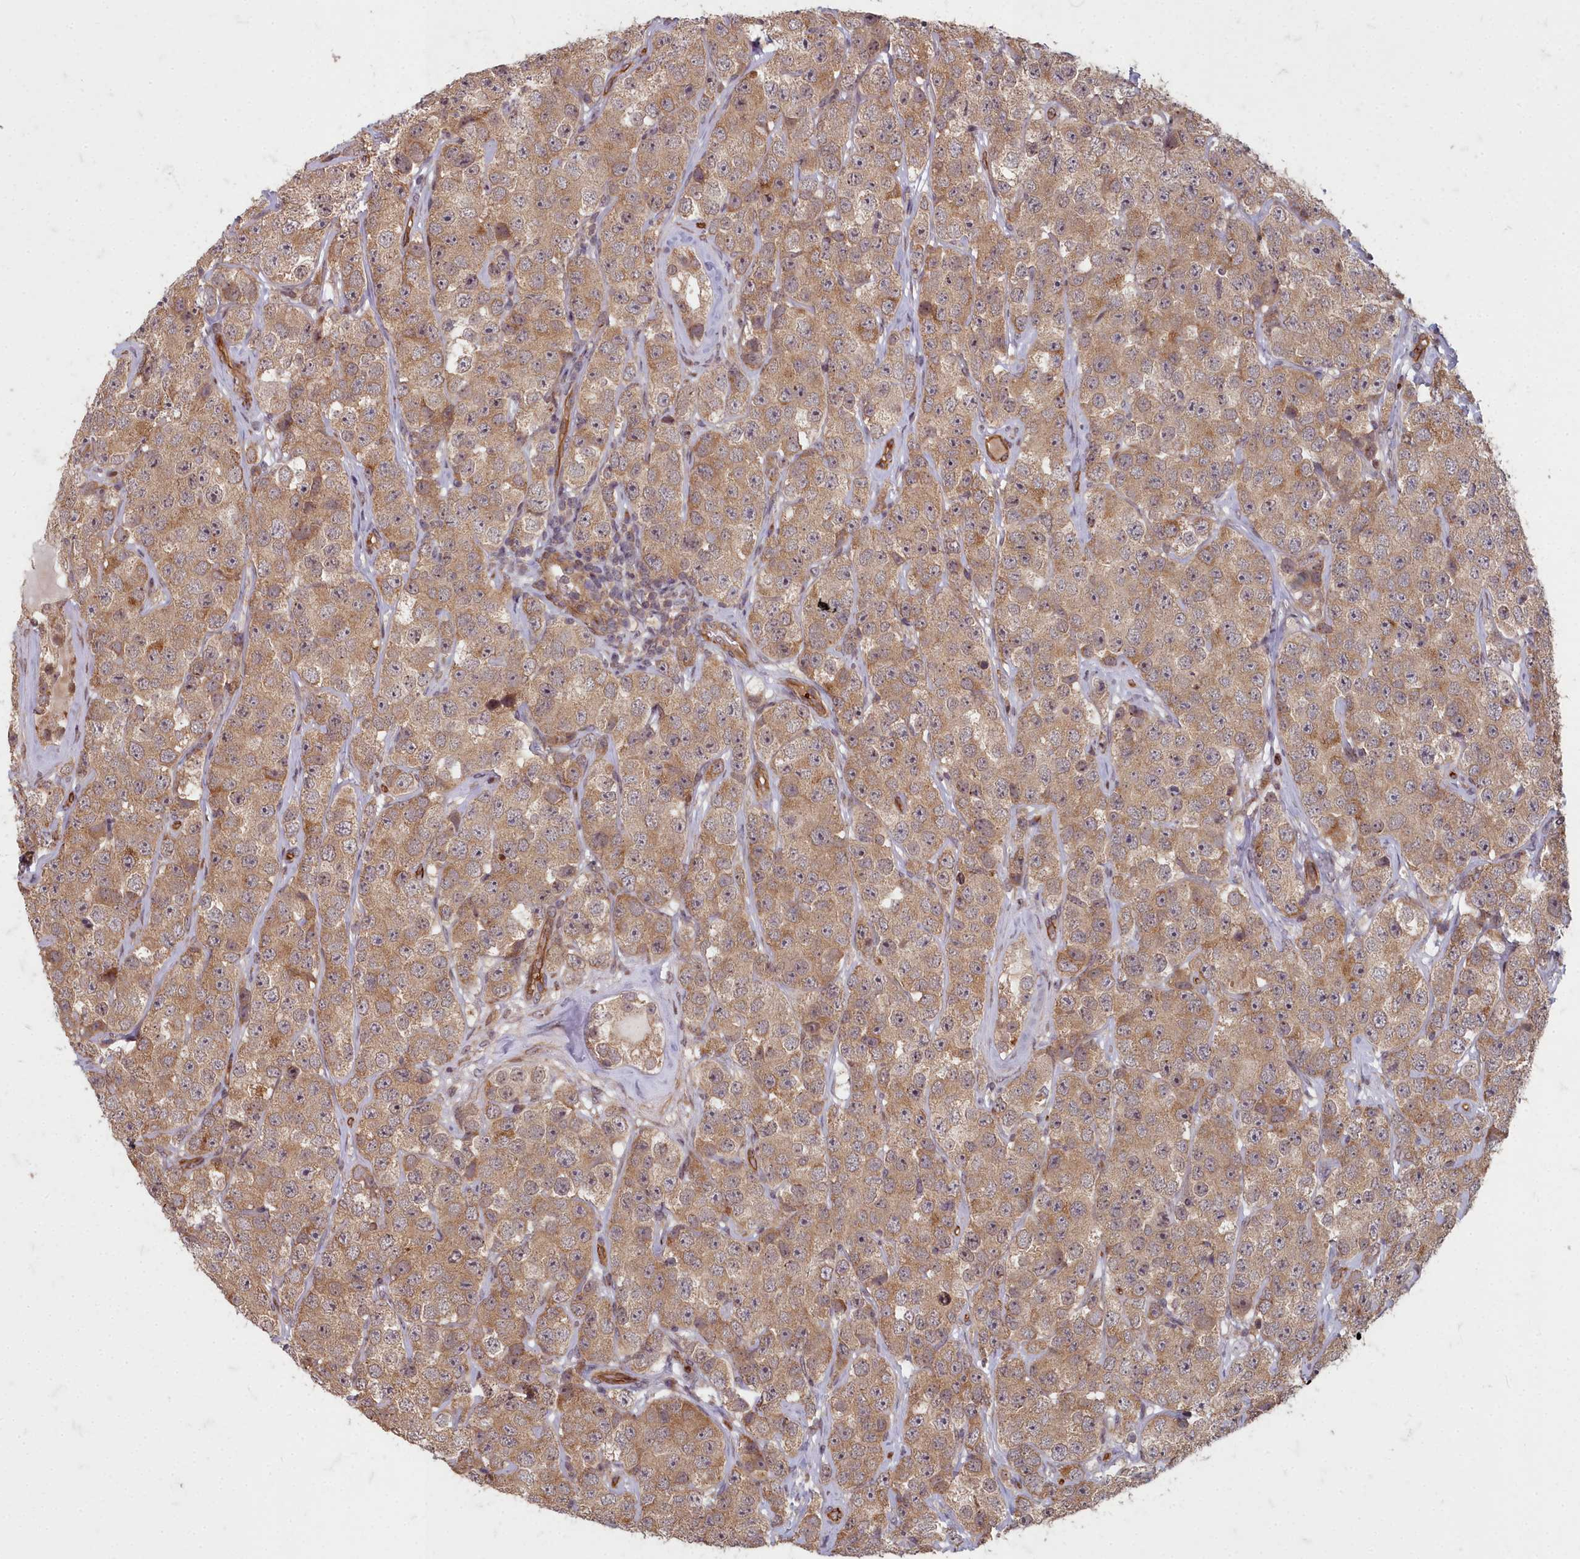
{"staining": {"intensity": "moderate", "quantity": ">75%", "location": "cytoplasmic/membranous"}, "tissue": "testis cancer", "cell_type": "Tumor cells", "image_type": "cancer", "snomed": [{"axis": "morphology", "description": "Seminoma, NOS"}, {"axis": "topography", "description": "Testis"}], "caption": "IHC (DAB (3,3'-diaminobenzidine)) staining of testis seminoma displays moderate cytoplasmic/membranous protein expression in approximately >75% of tumor cells. (Brightfield microscopy of DAB IHC at high magnification).", "gene": "TSPYL4", "patient": {"sex": "male", "age": 28}}